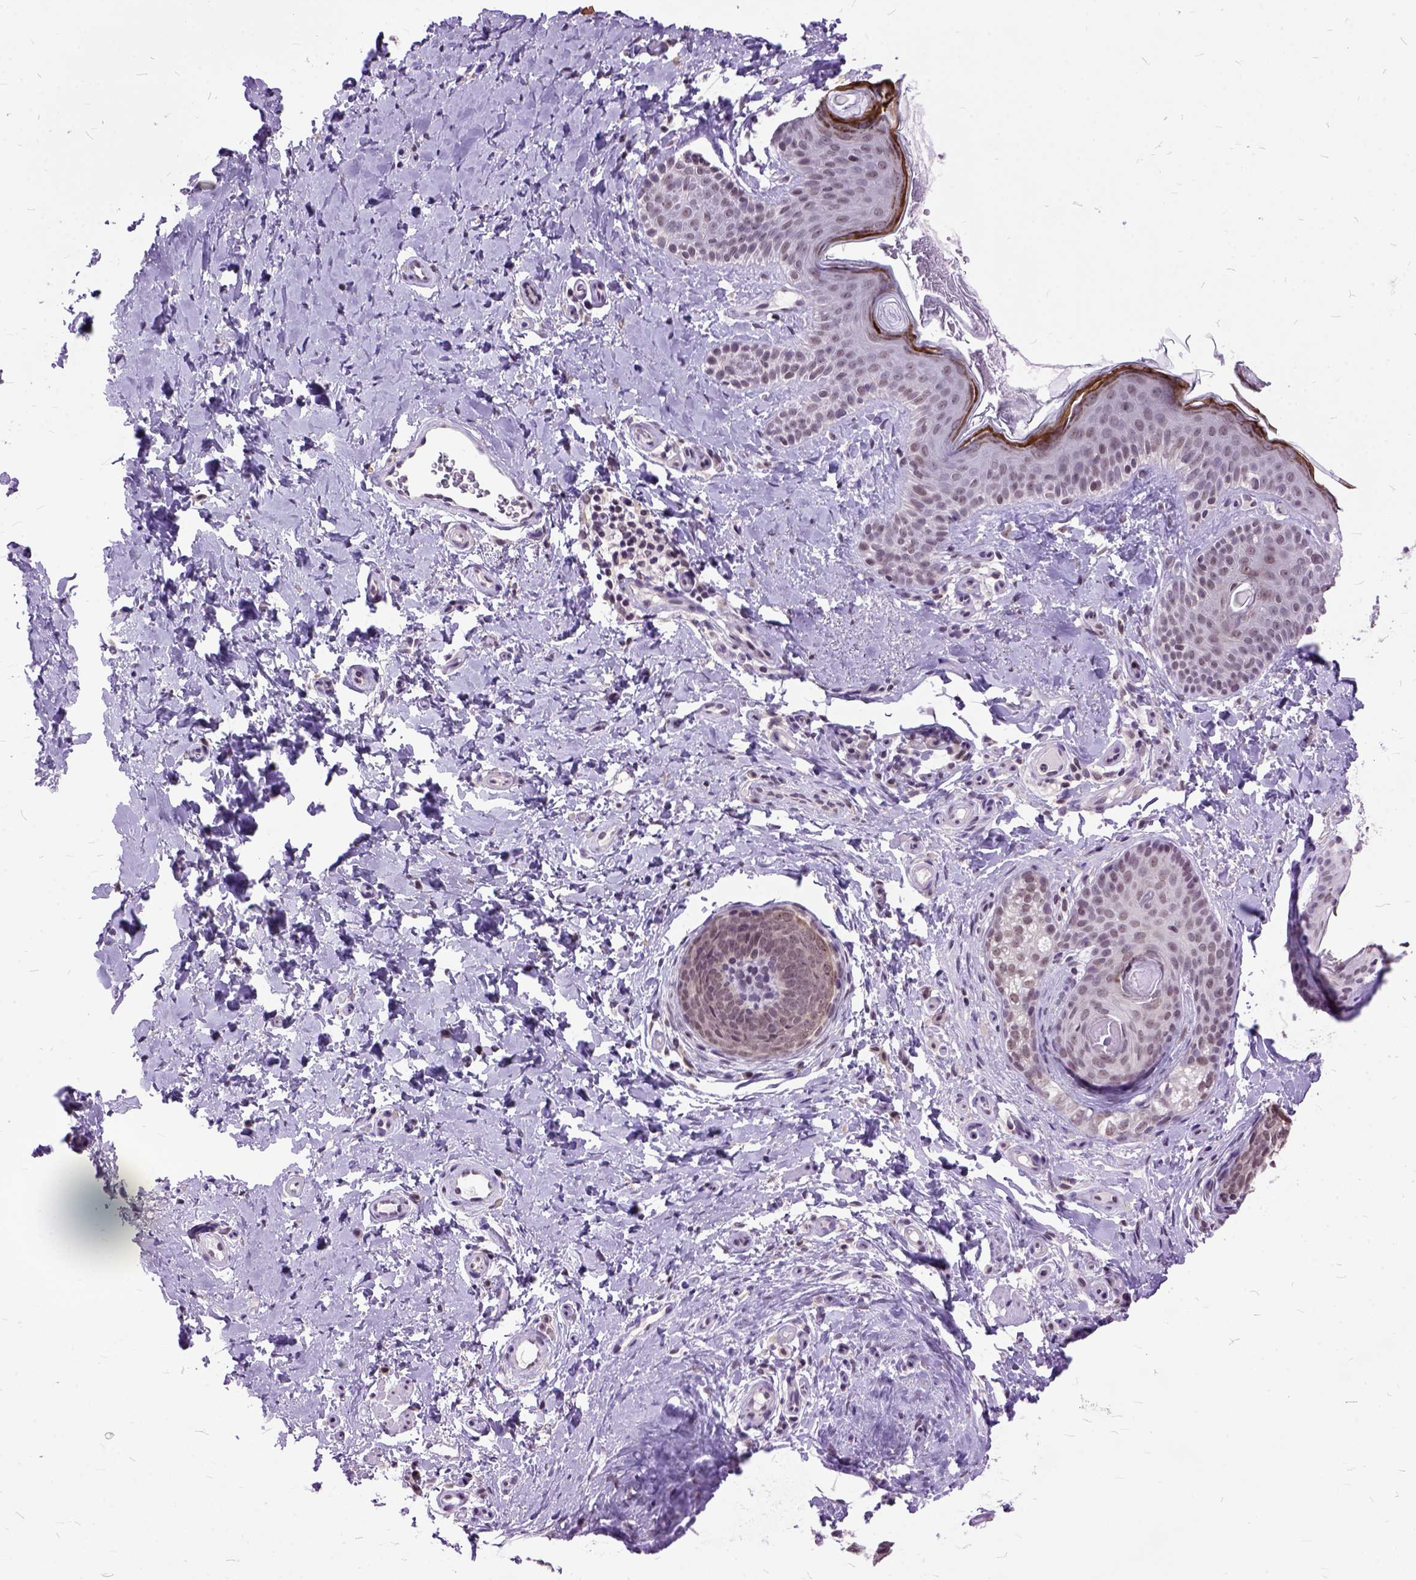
{"staining": {"intensity": "weak", "quantity": ">75%", "location": "nuclear"}, "tissue": "skin cancer", "cell_type": "Tumor cells", "image_type": "cancer", "snomed": [{"axis": "morphology", "description": "Basal cell carcinoma"}, {"axis": "topography", "description": "Skin"}], "caption": "Protein staining of skin basal cell carcinoma tissue exhibits weak nuclear staining in approximately >75% of tumor cells. Using DAB (3,3'-diaminobenzidine) (brown) and hematoxylin (blue) stains, captured at high magnification using brightfield microscopy.", "gene": "ORC5", "patient": {"sex": "male", "age": 89}}